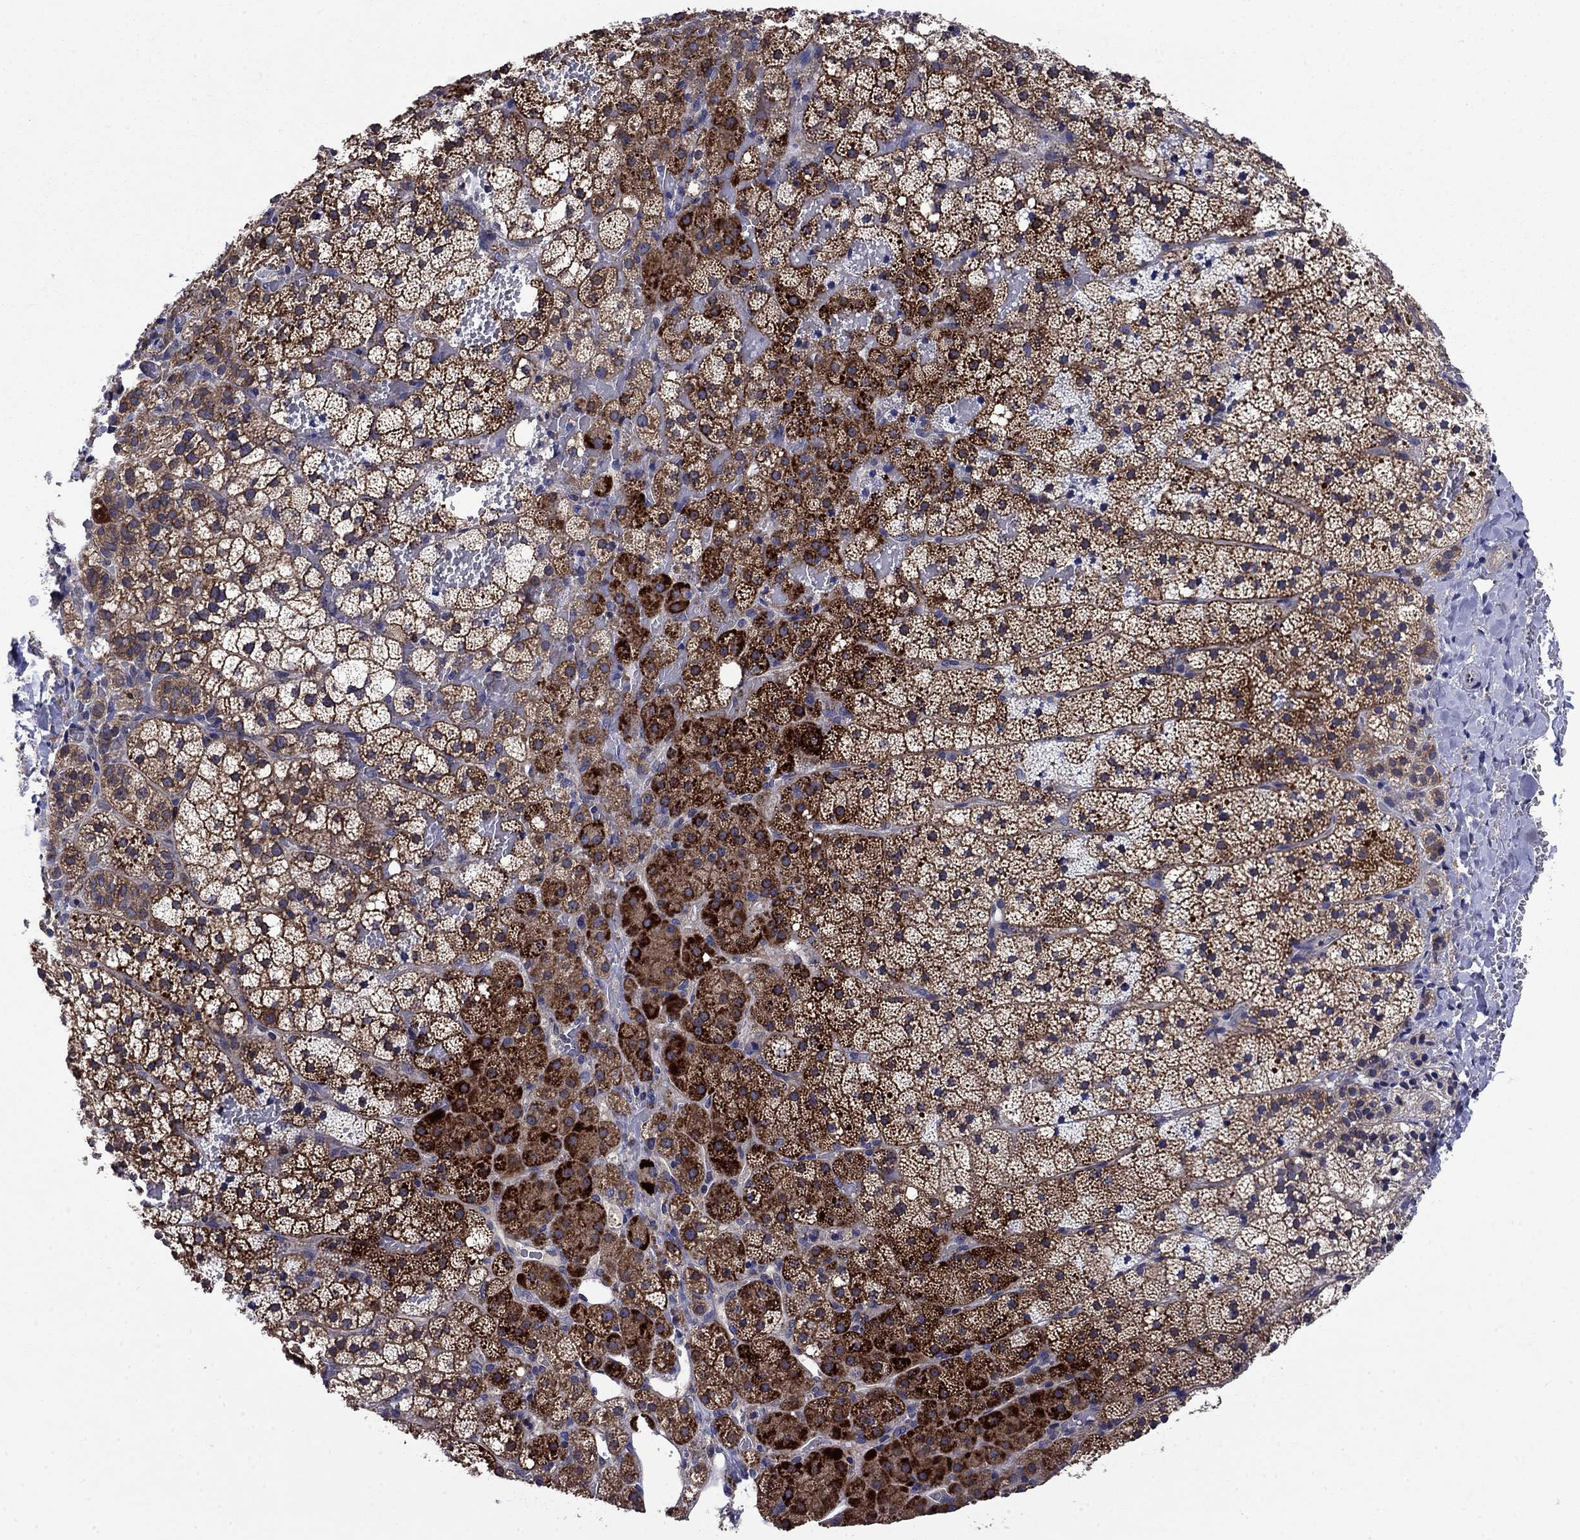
{"staining": {"intensity": "strong", "quantity": ">75%", "location": "cytoplasmic/membranous"}, "tissue": "adrenal gland", "cell_type": "Glandular cells", "image_type": "normal", "snomed": [{"axis": "morphology", "description": "Normal tissue, NOS"}, {"axis": "topography", "description": "Adrenal gland"}], "caption": "Protein staining by immunohistochemistry displays strong cytoplasmic/membranous staining in about >75% of glandular cells in normal adrenal gland. The staining was performed using DAB (3,3'-diaminobenzidine), with brown indicating positive protein expression. Nuclei are stained blue with hematoxylin.", "gene": "KIF22", "patient": {"sex": "male", "age": 53}}